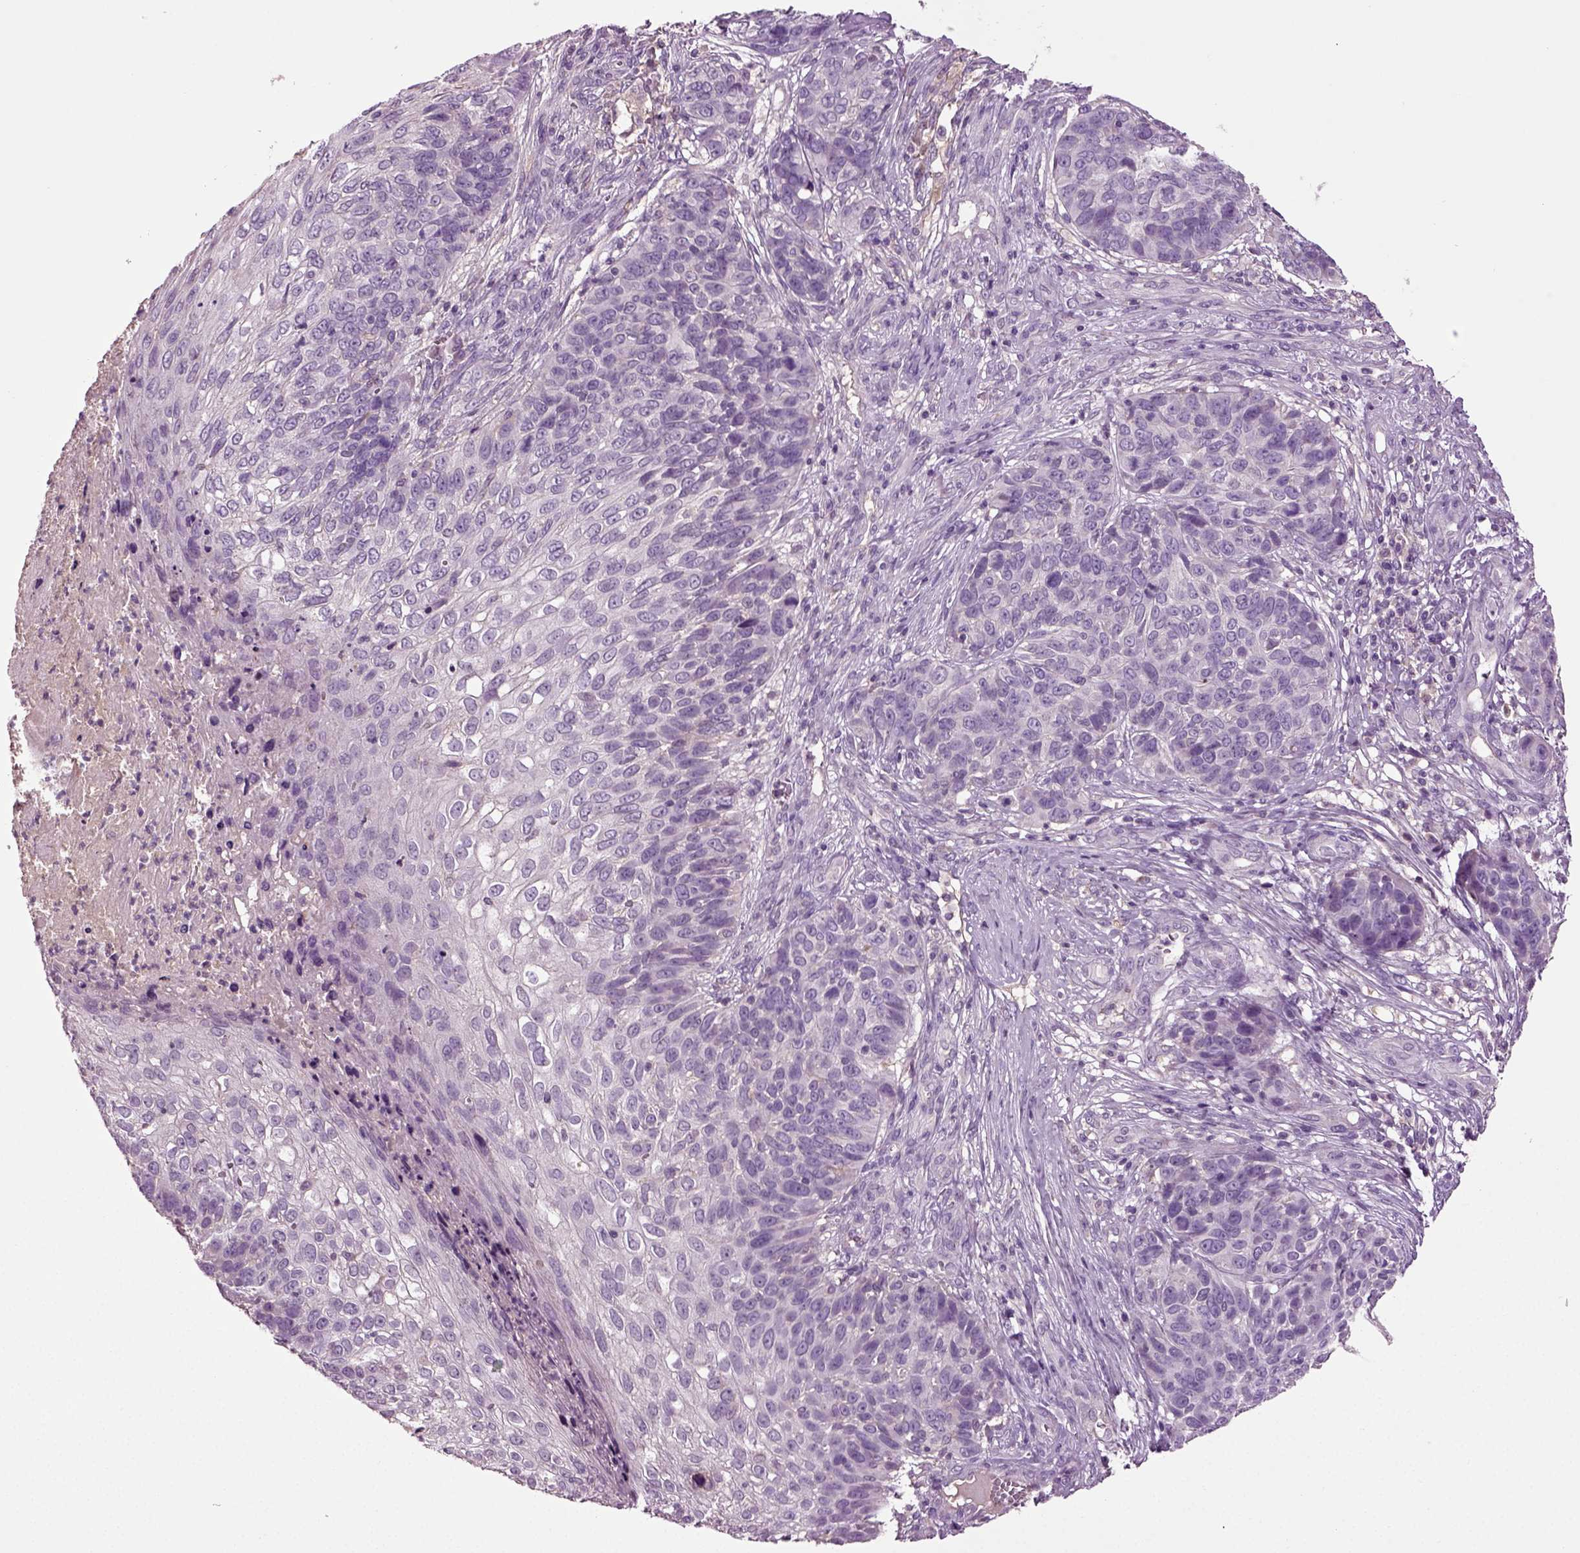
{"staining": {"intensity": "negative", "quantity": "none", "location": "none"}, "tissue": "skin cancer", "cell_type": "Tumor cells", "image_type": "cancer", "snomed": [{"axis": "morphology", "description": "Squamous cell carcinoma, NOS"}, {"axis": "topography", "description": "Skin"}], "caption": "DAB immunohistochemical staining of squamous cell carcinoma (skin) reveals no significant expression in tumor cells. (IHC, brightfield microscopy, high magnification).", "gene": "DEFB118", "patient": {"sex": "male", "age": 92}}